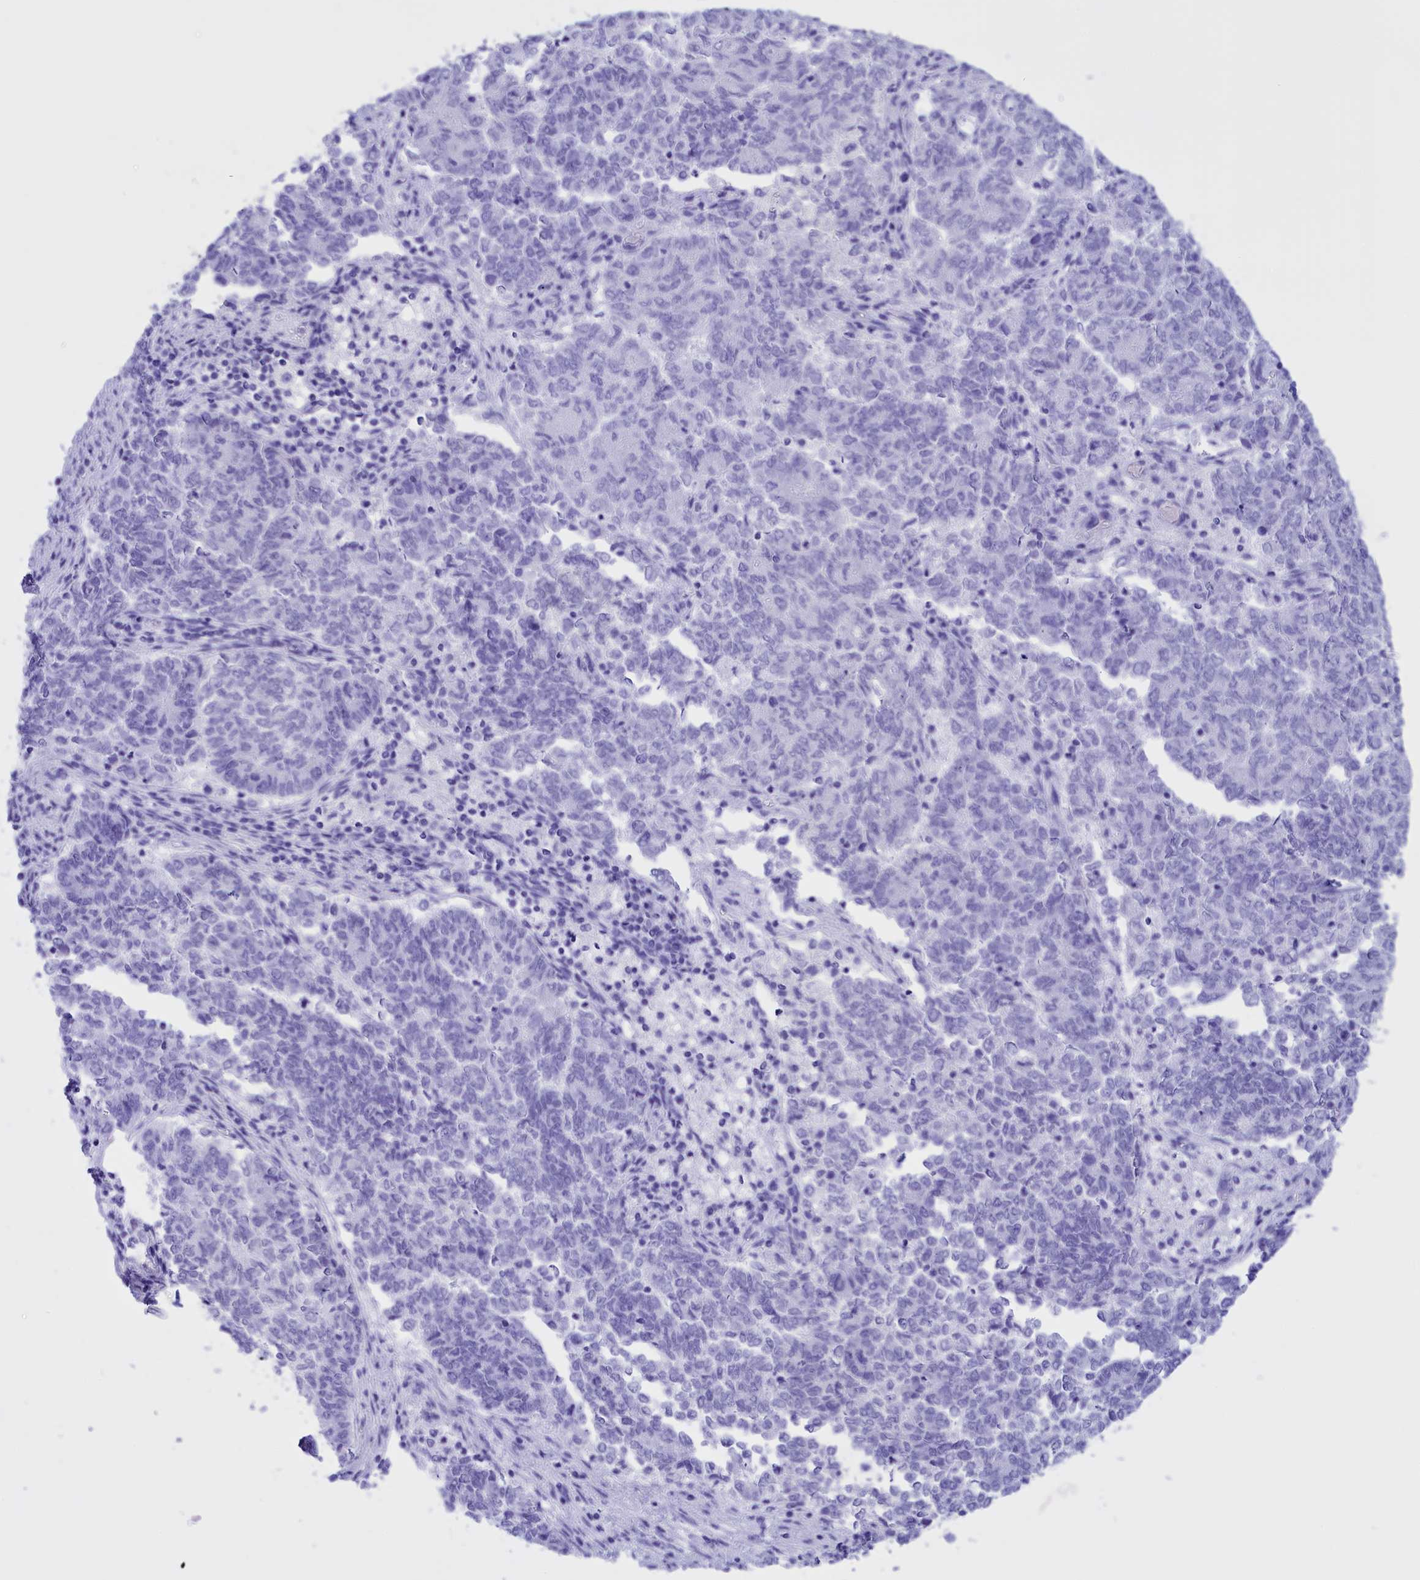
{"staining": {"intensity": "negative", "quantity": "none", "location": "none"}, "tissue": "endometrial cancer", "cell_type": "Tumor cells", "image_type": "cancer", "snomed": [{"axis": "morphology", "description": "Adenocarcinoma, NOS"}, {"axis": "topography", "description": "Endometrium"}], "caption": "Protein analysis of adenocarcinoma (endometrial) demonstrates no significant expression in tumor cells.", "gene": "BRI3", "patient": {"sex": "female", "age": 80}}